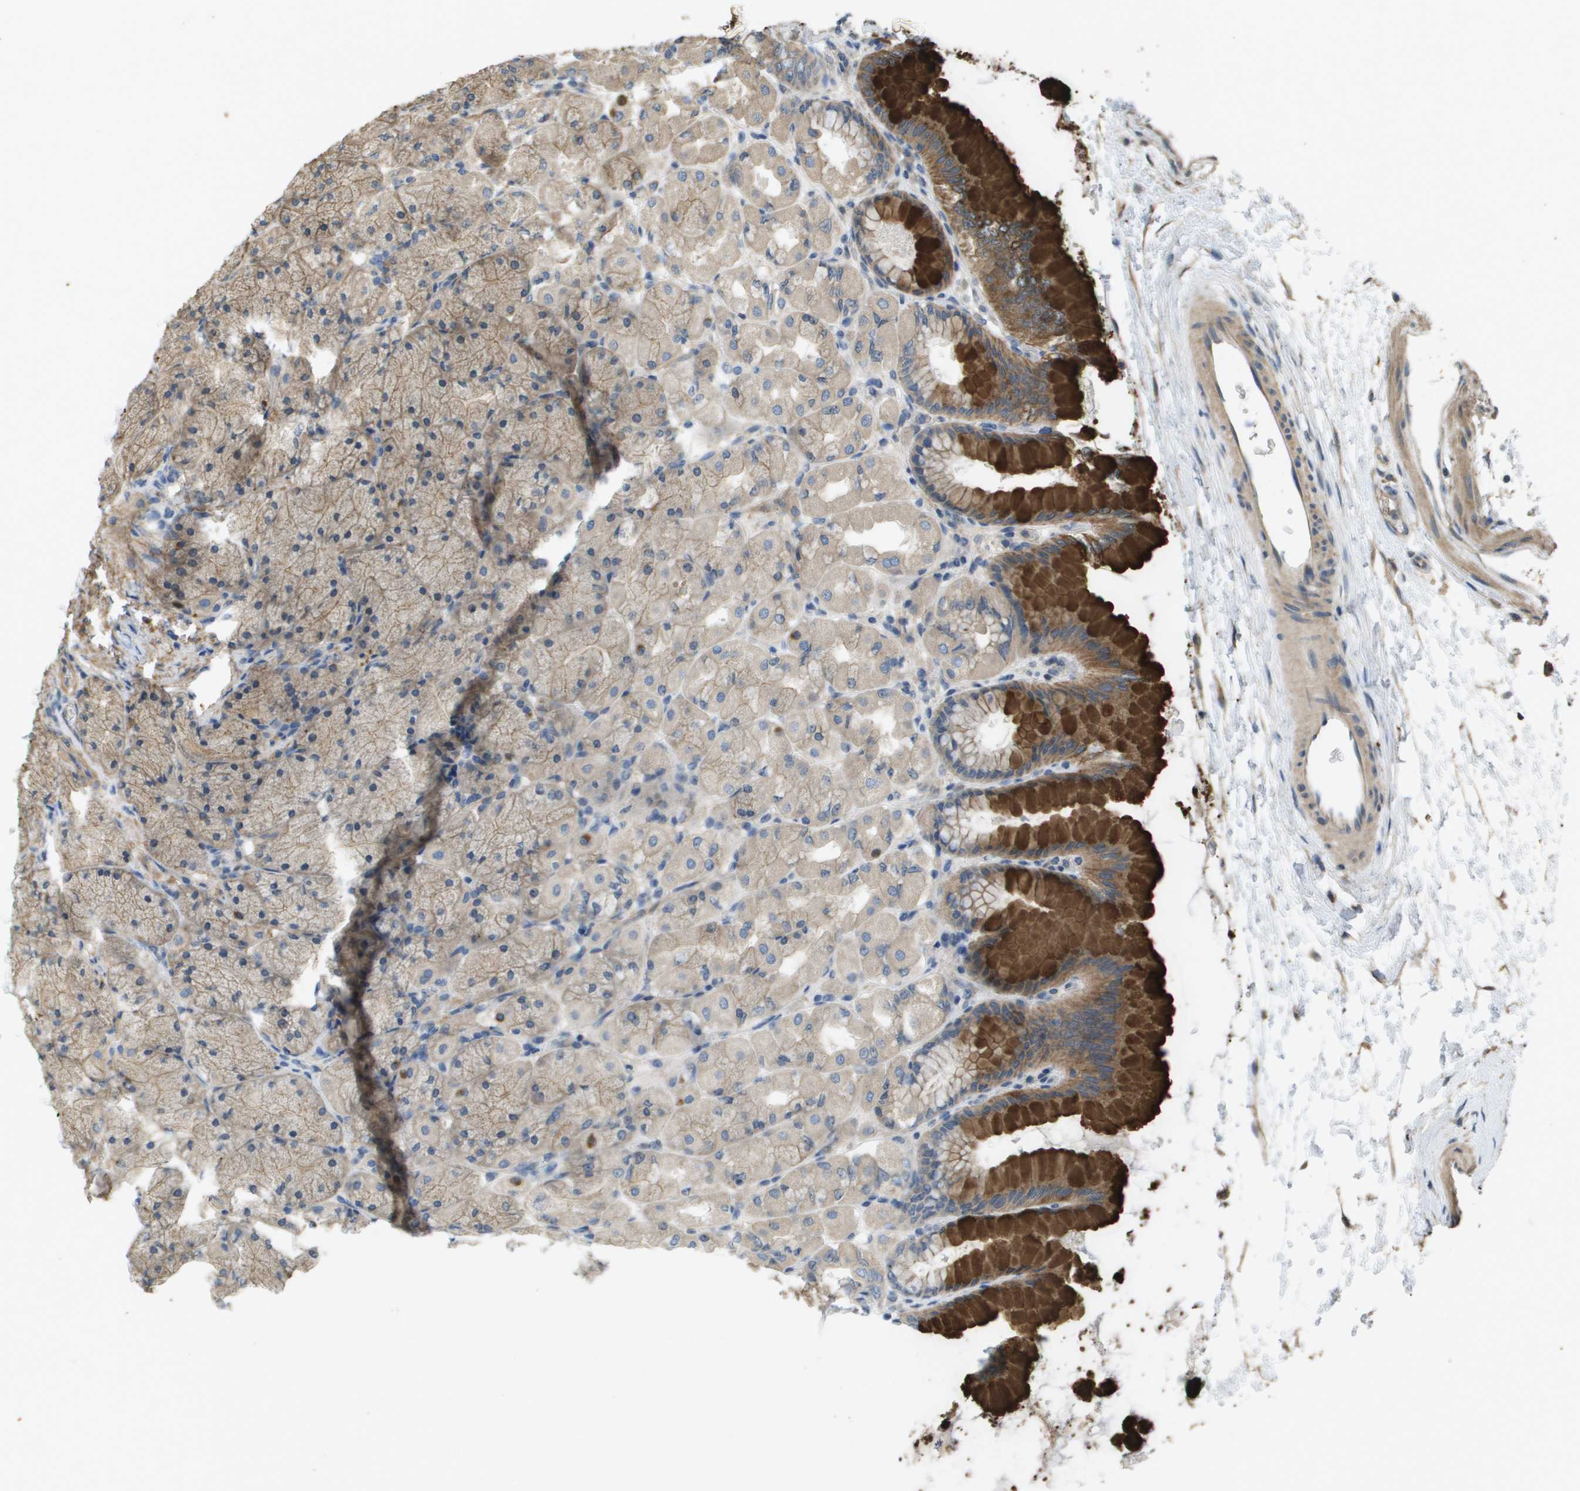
{"staining": {"intensity": "strong", "quantity": "<25%", "location": "cytoplasmic/membranous"}, "tissue": "stomach", "cell_type": "Glandular cells", "image_type": "normal", "snomed": [{"axis": "morphology", "description": "Normal tissue, NOS"}, {"axis": "topography", "description": "Stomach, upper"}], "caption": "Stomach stained with a brown dye exhibits strong cytoplasmic/membranous positive positivity in about <25% of glandular cells.", "gene": "KRT23", "patient": {"sex": "female", "age": 56}}